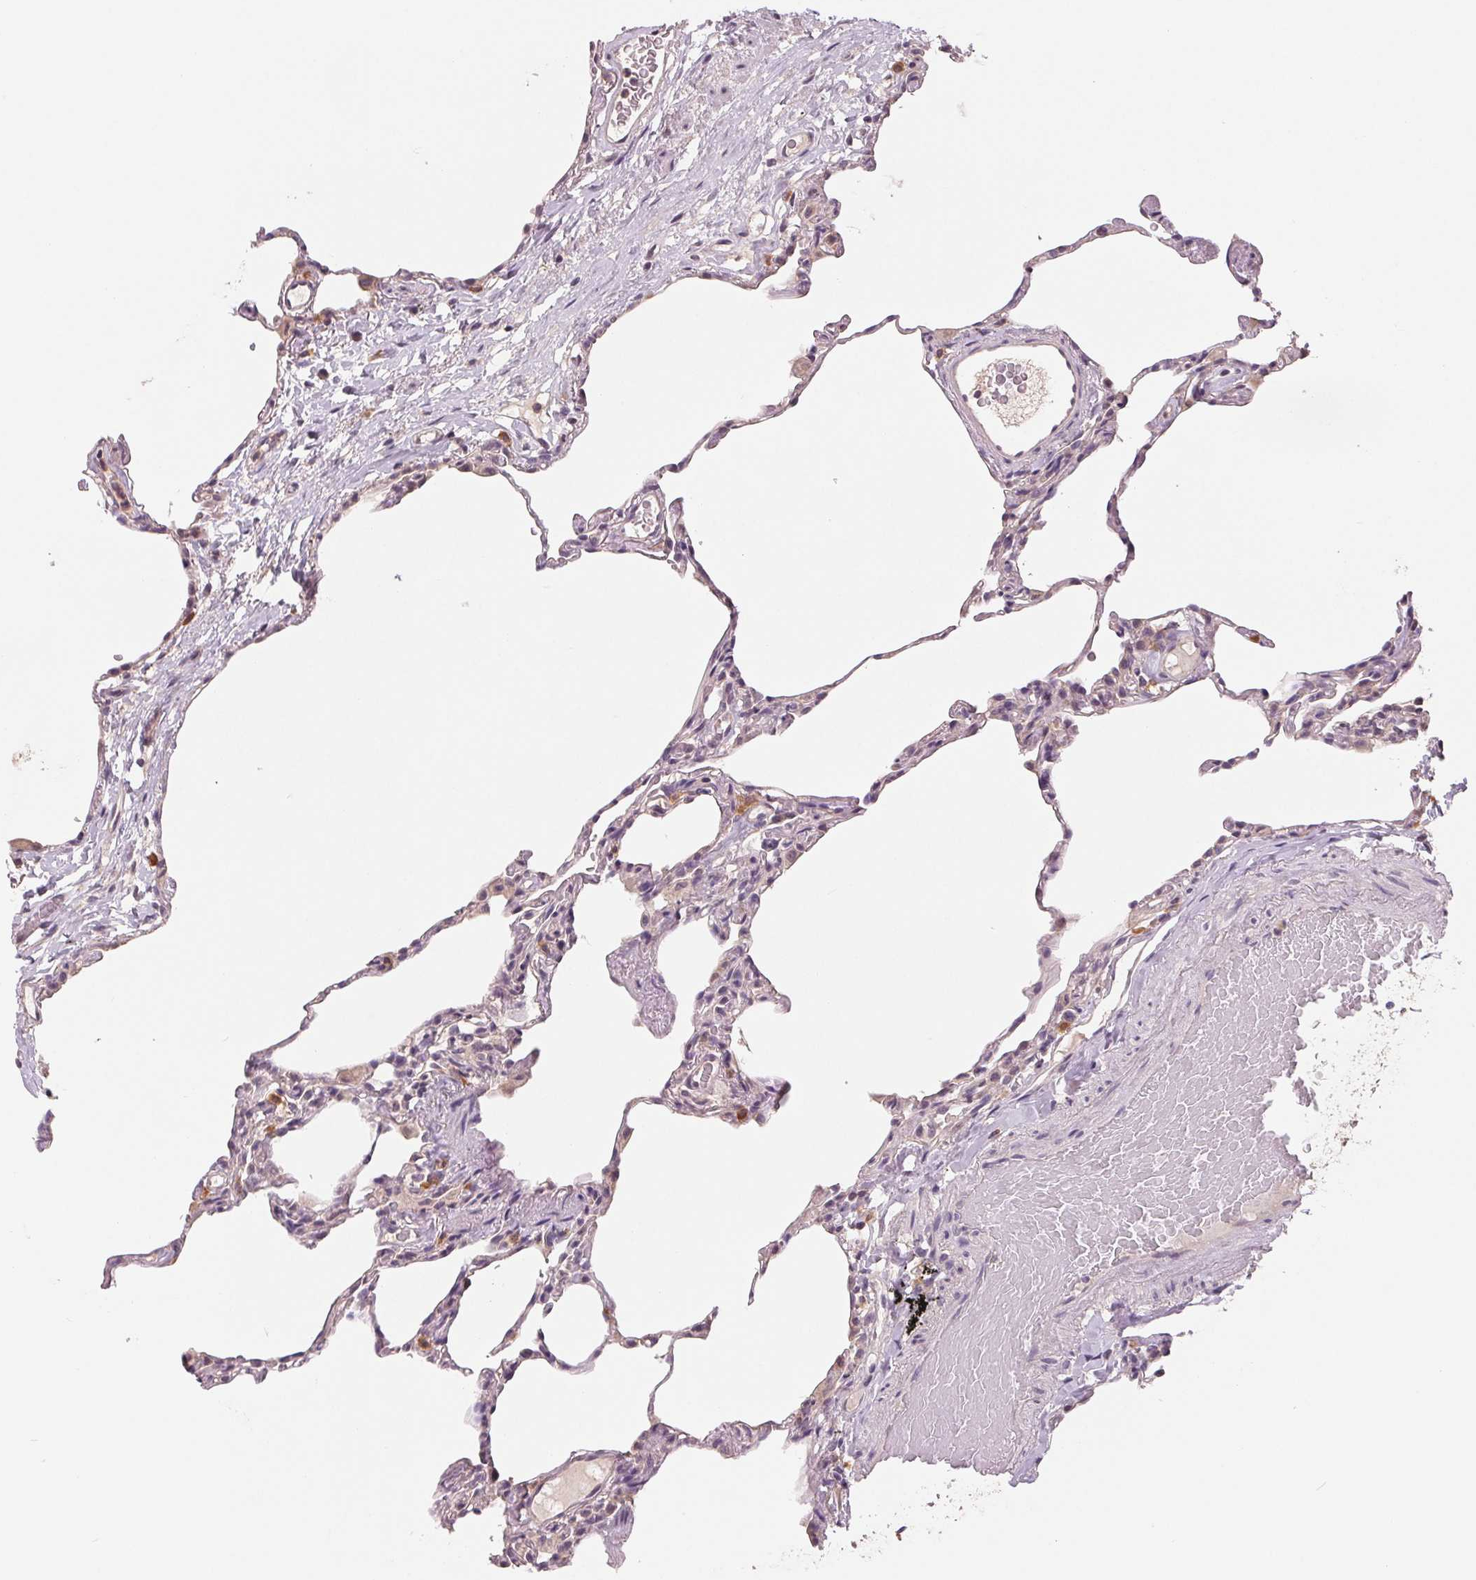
{"staining": {"intensity": "negative", "quantity": "none", "location": "none"}, "tissue": "lung", "cell_type": "Alveolar cells", "image_type": "normal", "snomed": [{"axis": "morphology", "description": "Normal tissue, NOS"}, {"axis": "topography", "description": "Lung"}], "caption": "The immunohistochemistry (IHC) image has no significant expression in alveolar cells of lung.", "gene": "AQP8", "patient": {"sex": "female", "age": 57}}